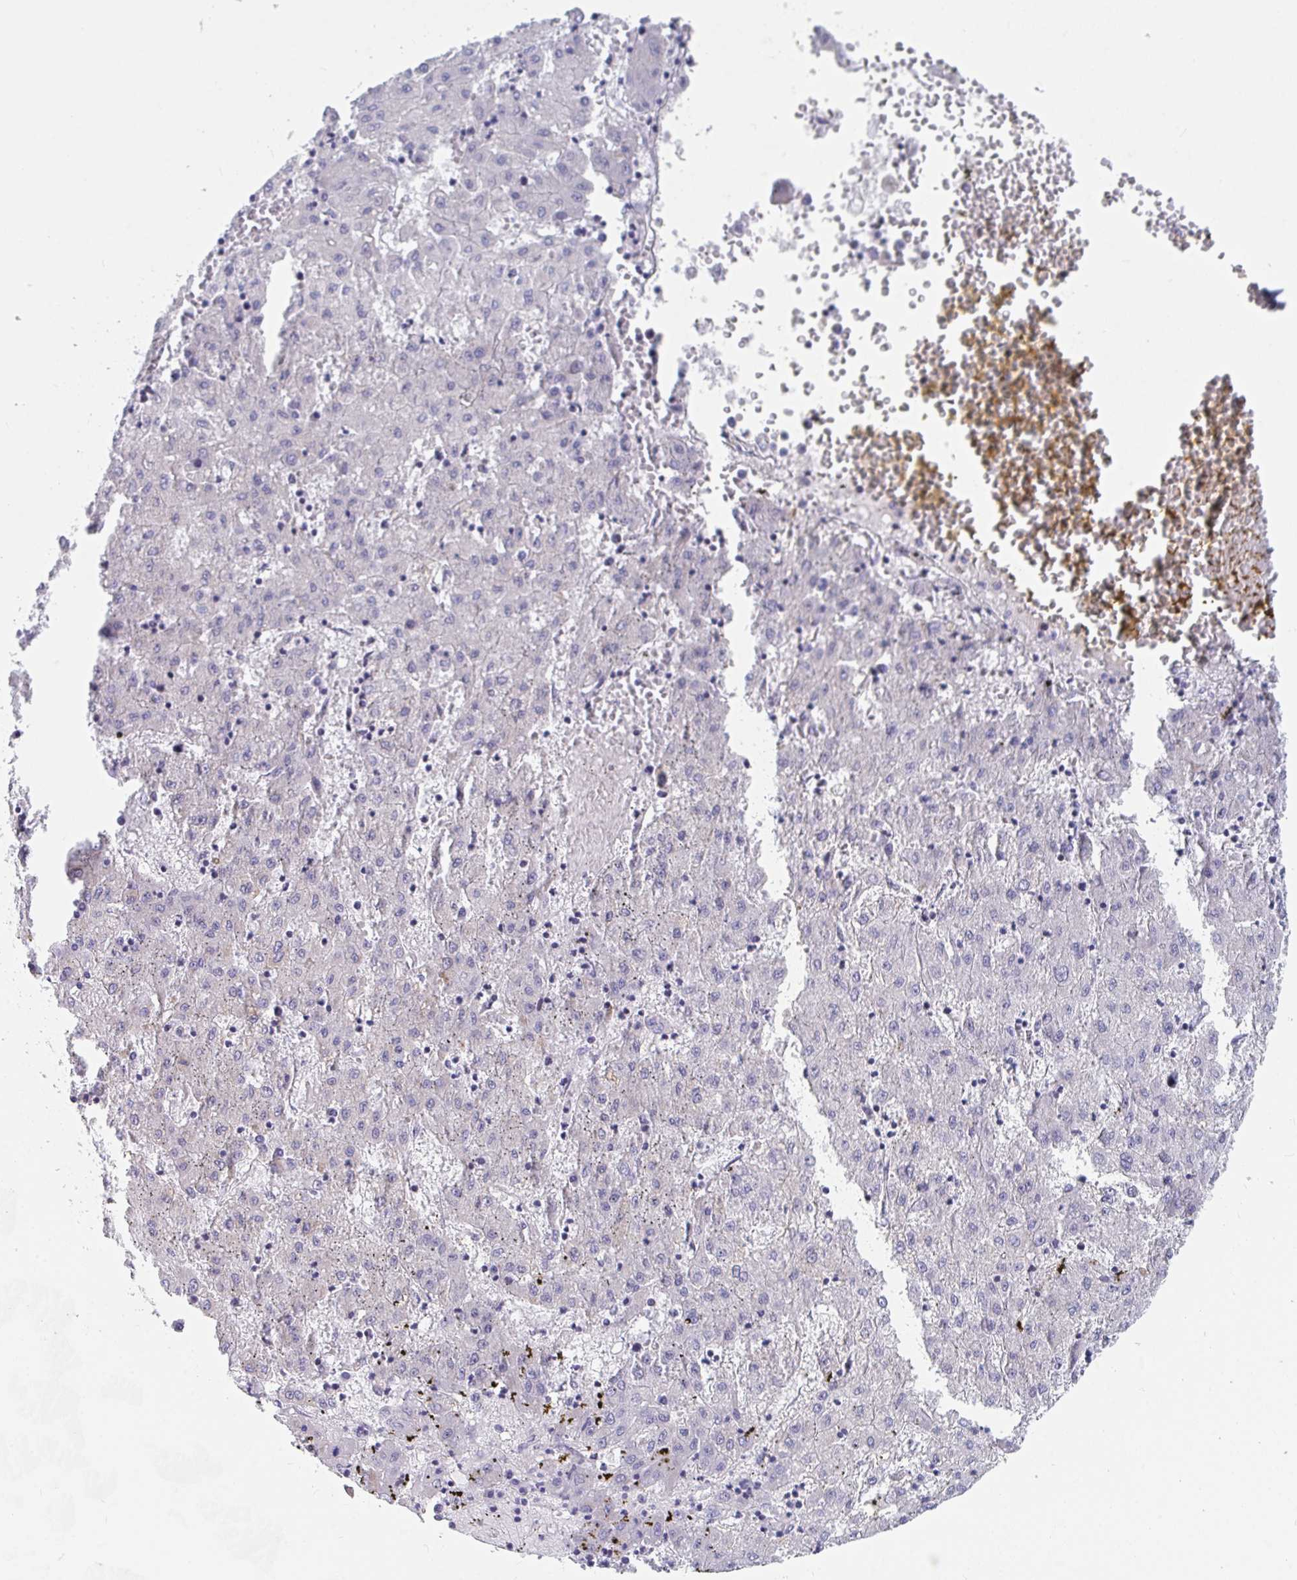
{"staining": {"intensity": "negative", "quantity": "none", "location": "none"}, "tissue": "liver cancer", "cell_type": "Tumor cells", "image_type": "cancer", "snomed": [{"axis": "morphology", "description": "Carcinoma, Hepatocellular, NOS"}, {"axis": "topography", "description": "Liver"}], "caption": "Tumor cells are negative for protein expression in human liver cancer (hepatocellular carcinoma).", "gene": "FAM156B", "patient": {"sex": "male", "age": 72}}